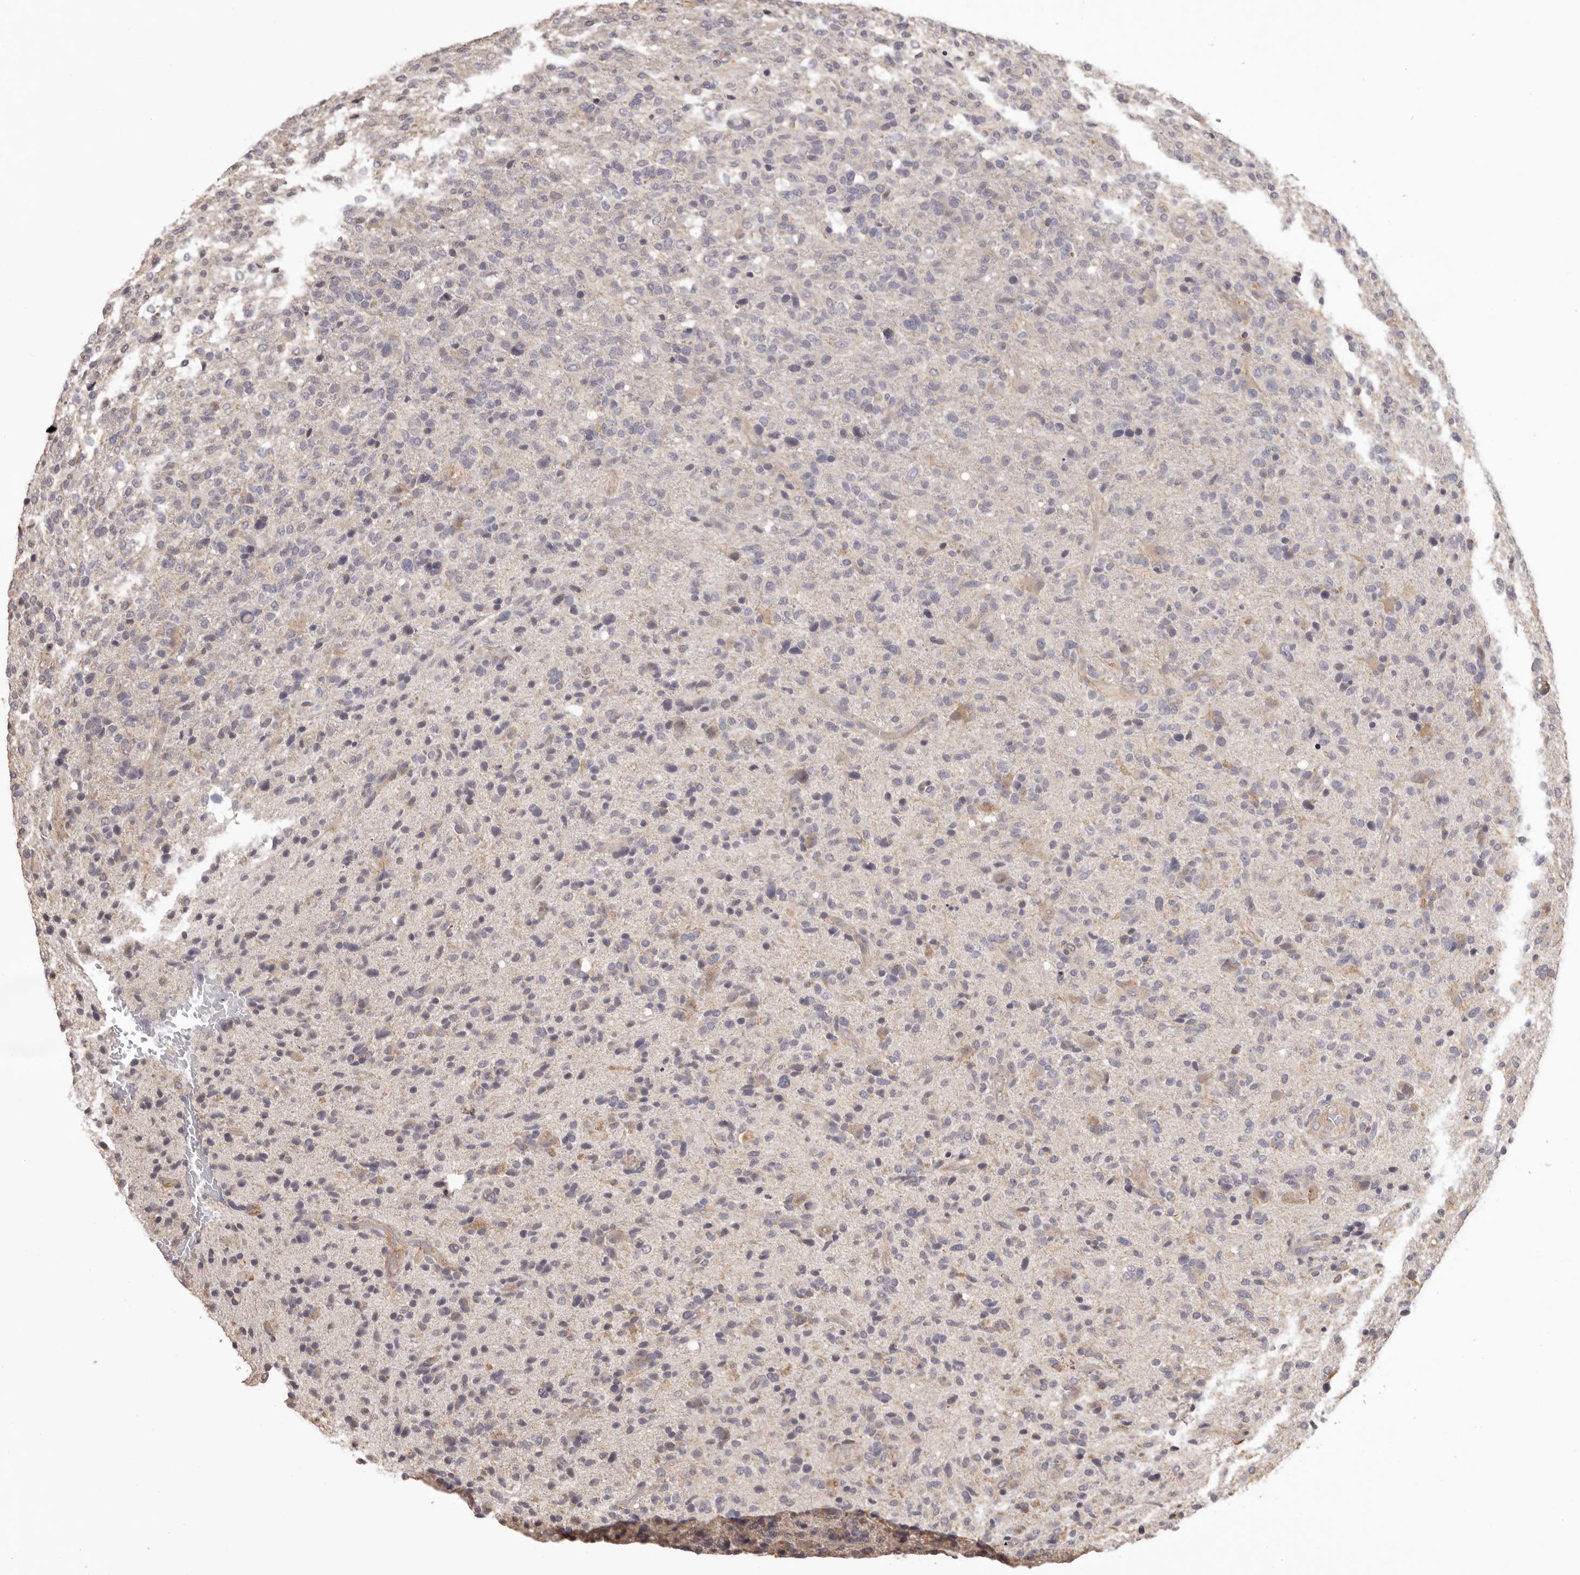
{"staining": {"intensity": "negative", "quantity": "none", "location": "none"}, "tissue": "glioma", "cell_type": "Tumor cells", "image_type": "cancer", "snomed": [{"axis": "morphology", "description": "Glioma, malignant, High grade"}, {"axis": "topography", "description": "Brain"}], "caption": "IHC histopathology image of human glioma stained for a protein (brown), which demonstrates no staining in tumor cells.", "gene": "HRH1", "patient": {"sex": "male", "age": 72}}